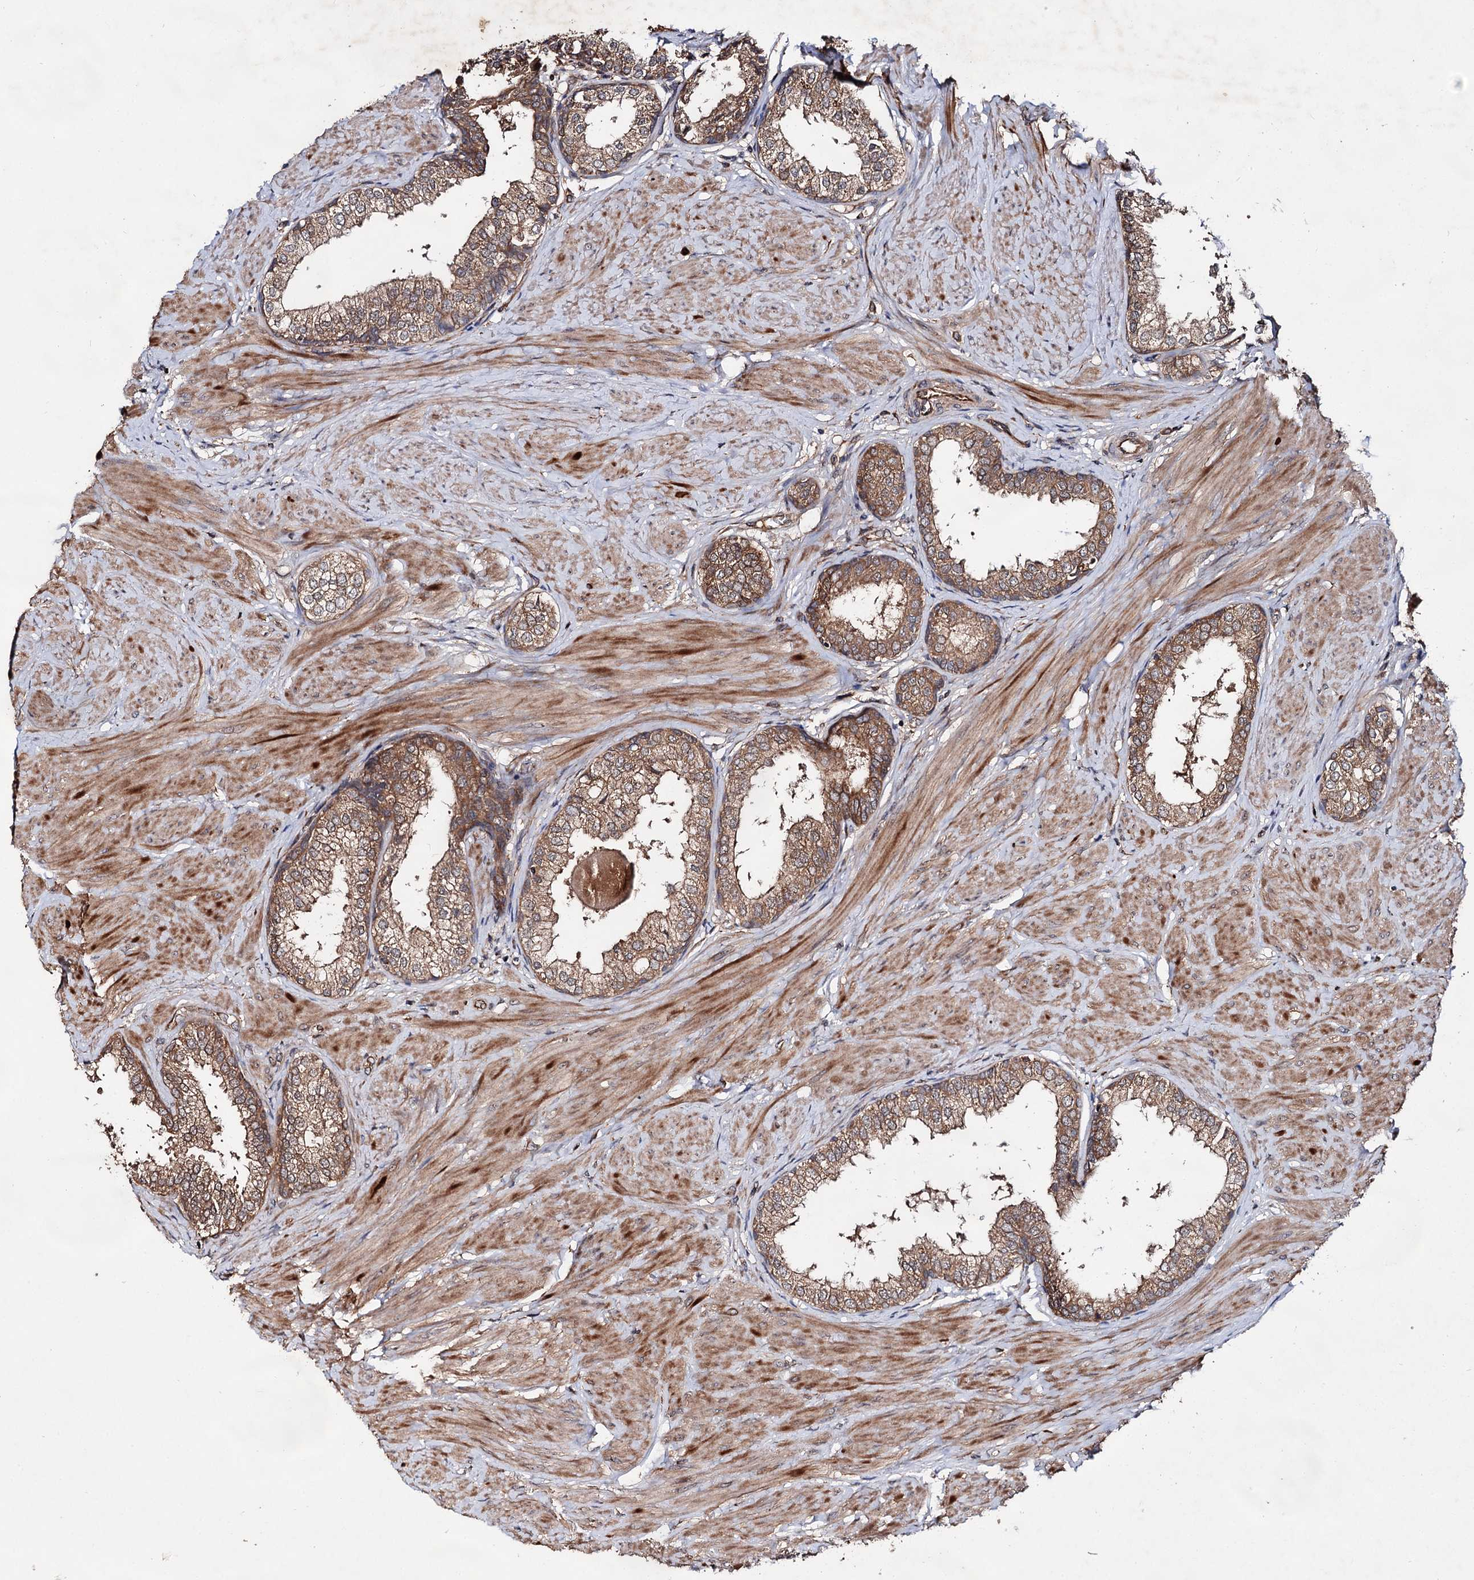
{"staining": {"intensity": "moderate", "quantity": ">75%", "location": "cytoplasmic/membranous"}, "tissue": "prostate", "cell_type": "Glandular cells", "image_type": "normal", "snomed": [{"axis": "morphology", "description": "Normal tissue, NOS"}, {"axis": "topography", "description": "Prostate"}], "caption": "High-power microscopy captured an immunohistochemistry (IHC) photomicrograph of unremarkable prostate, revealing moderate cytoplasmic/membranous staining in approximately >75% of glandular cells. (DAB (3,3'-diaminobenzidine) IHC, brown staining for protein, blue staining for nuclei).", "gene": "TEX9", "patient": {"sex": "male", "age": 48}}